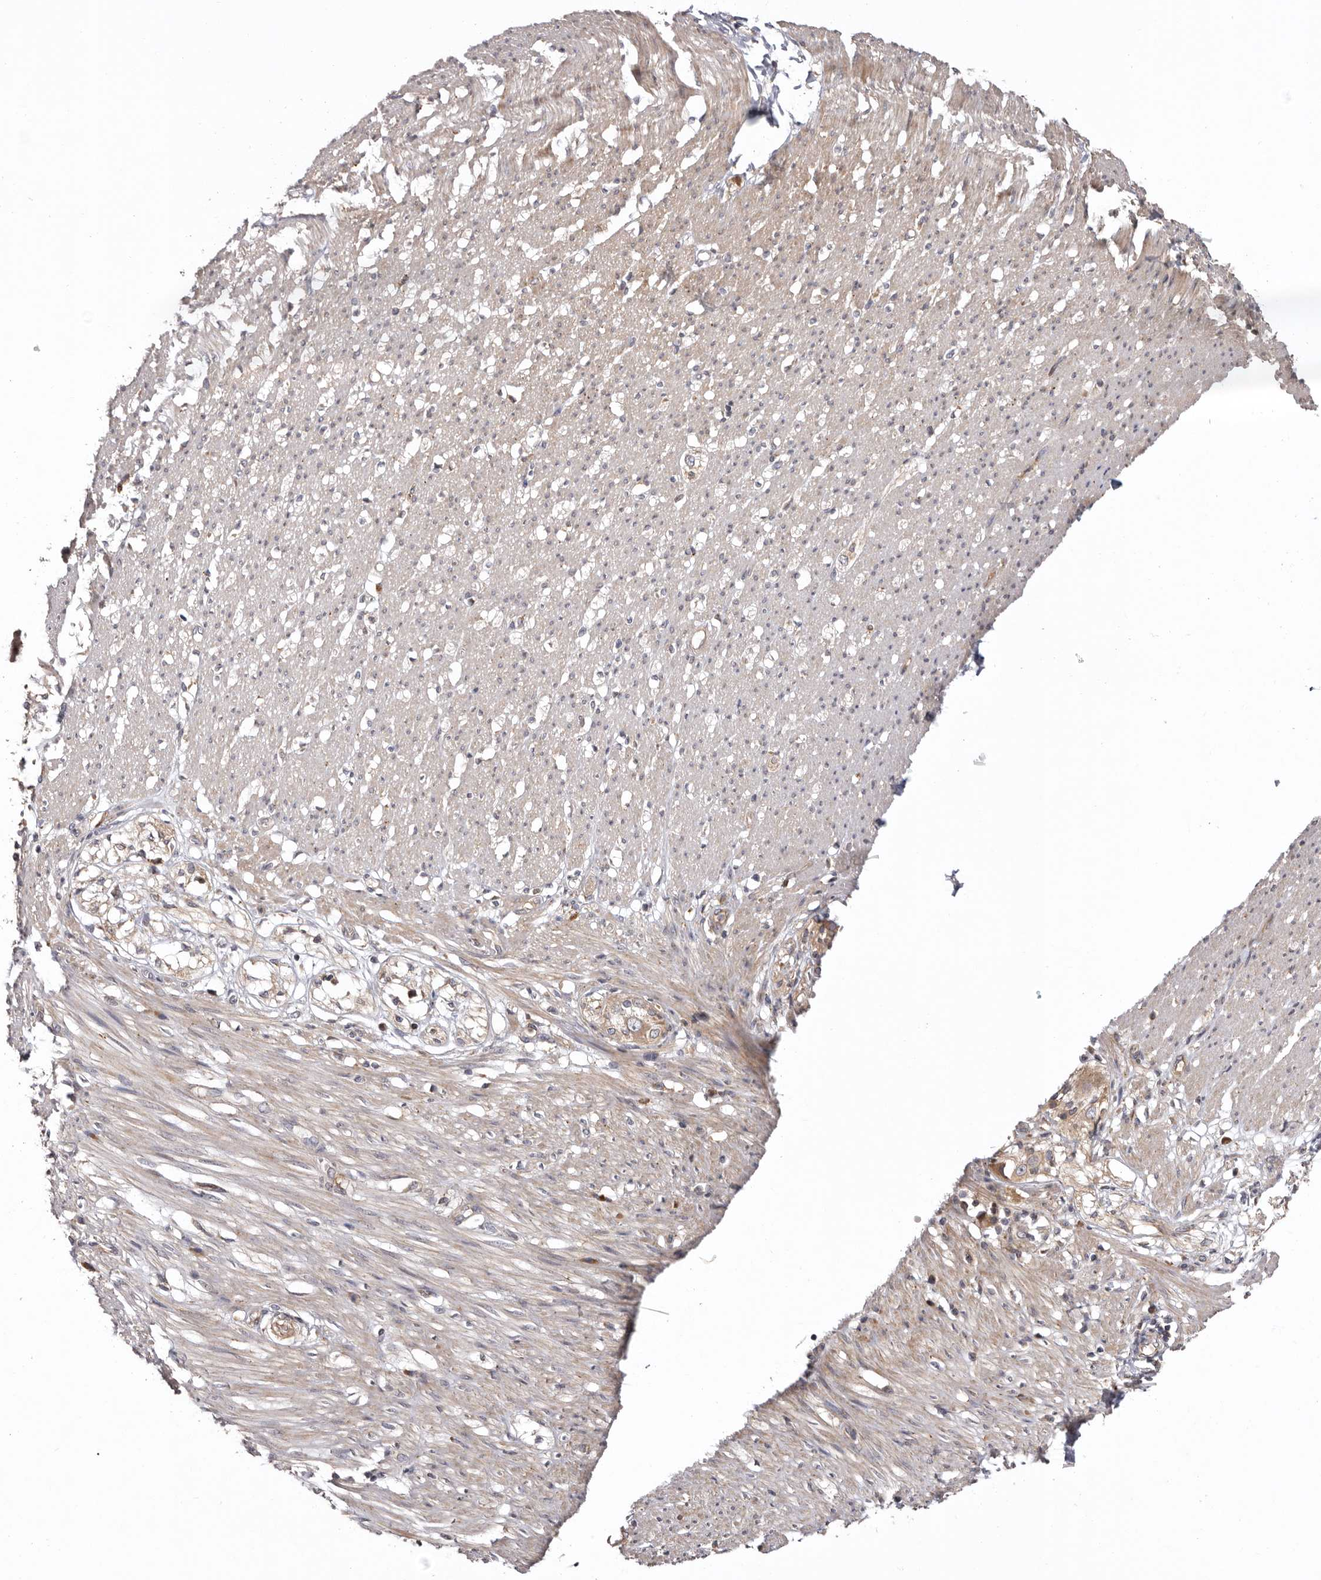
{"staining": {"intensity": "moderate", "quantity": "25%-75%", "location": "cytoplasmic/membranous"}, "tissue": "smooth muscle", "cell_type": "Smooth muscle cells", "image_type": "normal", "snomed": [{"axis": "morphology", "description": "Normal tissue, NOS"}, {"axis": "morphology", "description": "Adenocarcinoma, NOS"}, {"axis": "topography", "description": "Colon"}, {"axis": "topography", "description": "Peripheral nerve tissue"}], "caption": "Protein staining of normal smooth muscle shows moderate cytoplasmic/membranous expression in approximately 25%-75% of smooth muscle cells.", "gene": "TMUB1", "patient": {"sex": "male", "age": 14}}